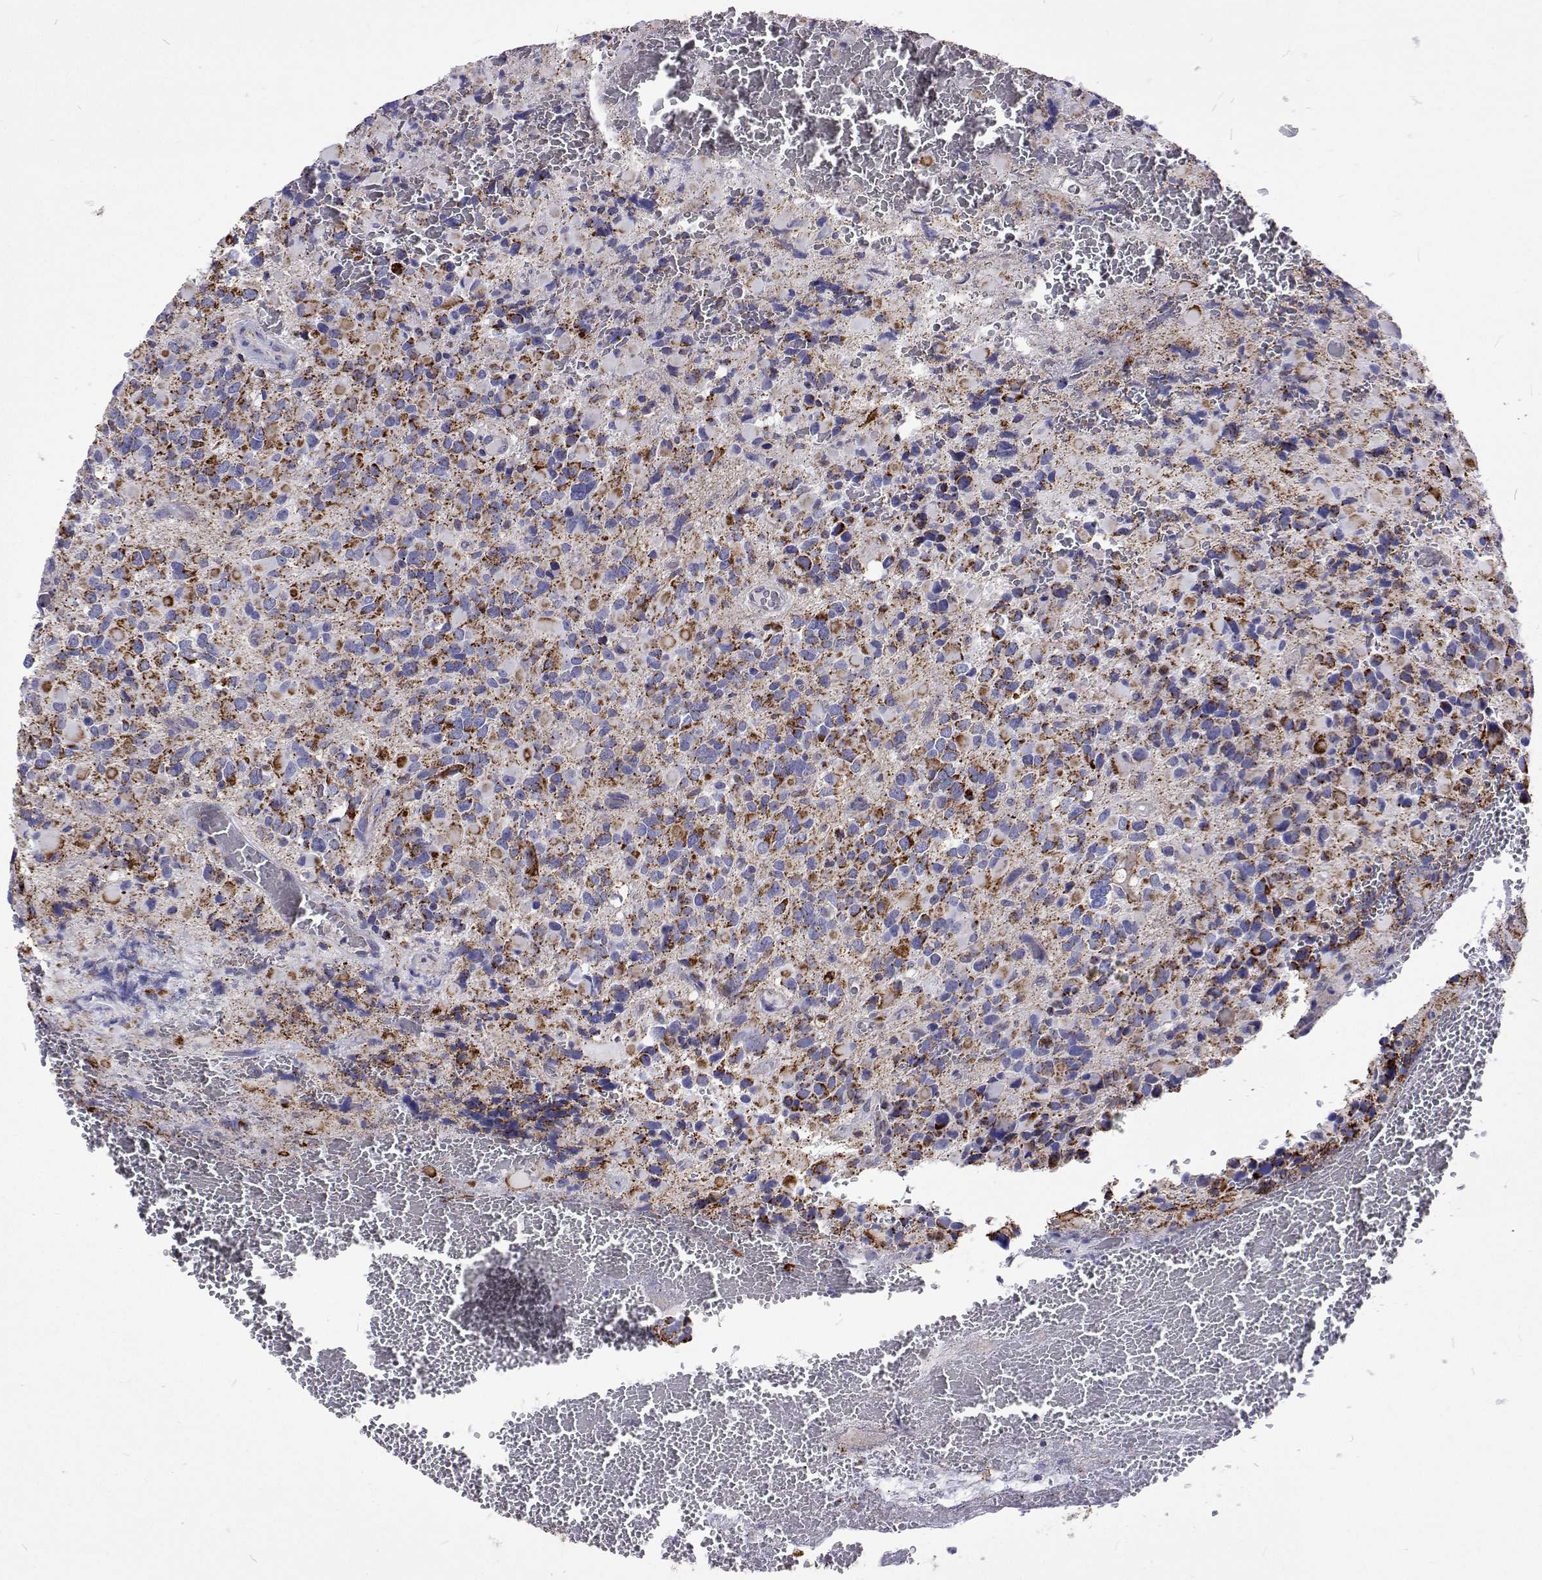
{"staining": {"intensity": "moderate", "quantity": "<25%", "location": "cytoplasmic/membranous"}, "tissue": "glioma", "cell_type": "Tumor cells", "image_type": "cancer", "snomed": [{"axis": "morphology", "description": "Glioma, malignant, High grade"}, {"axis": "topography", "description": "Brain"}], "caption": "Glioma stained for a protein (brown) demonstrates moderate cytoplasmic/membranous positive staining in about <25% of tumor cells.", "gene": "MCCC2", "patient": {"sex": "female", "age": 40}}